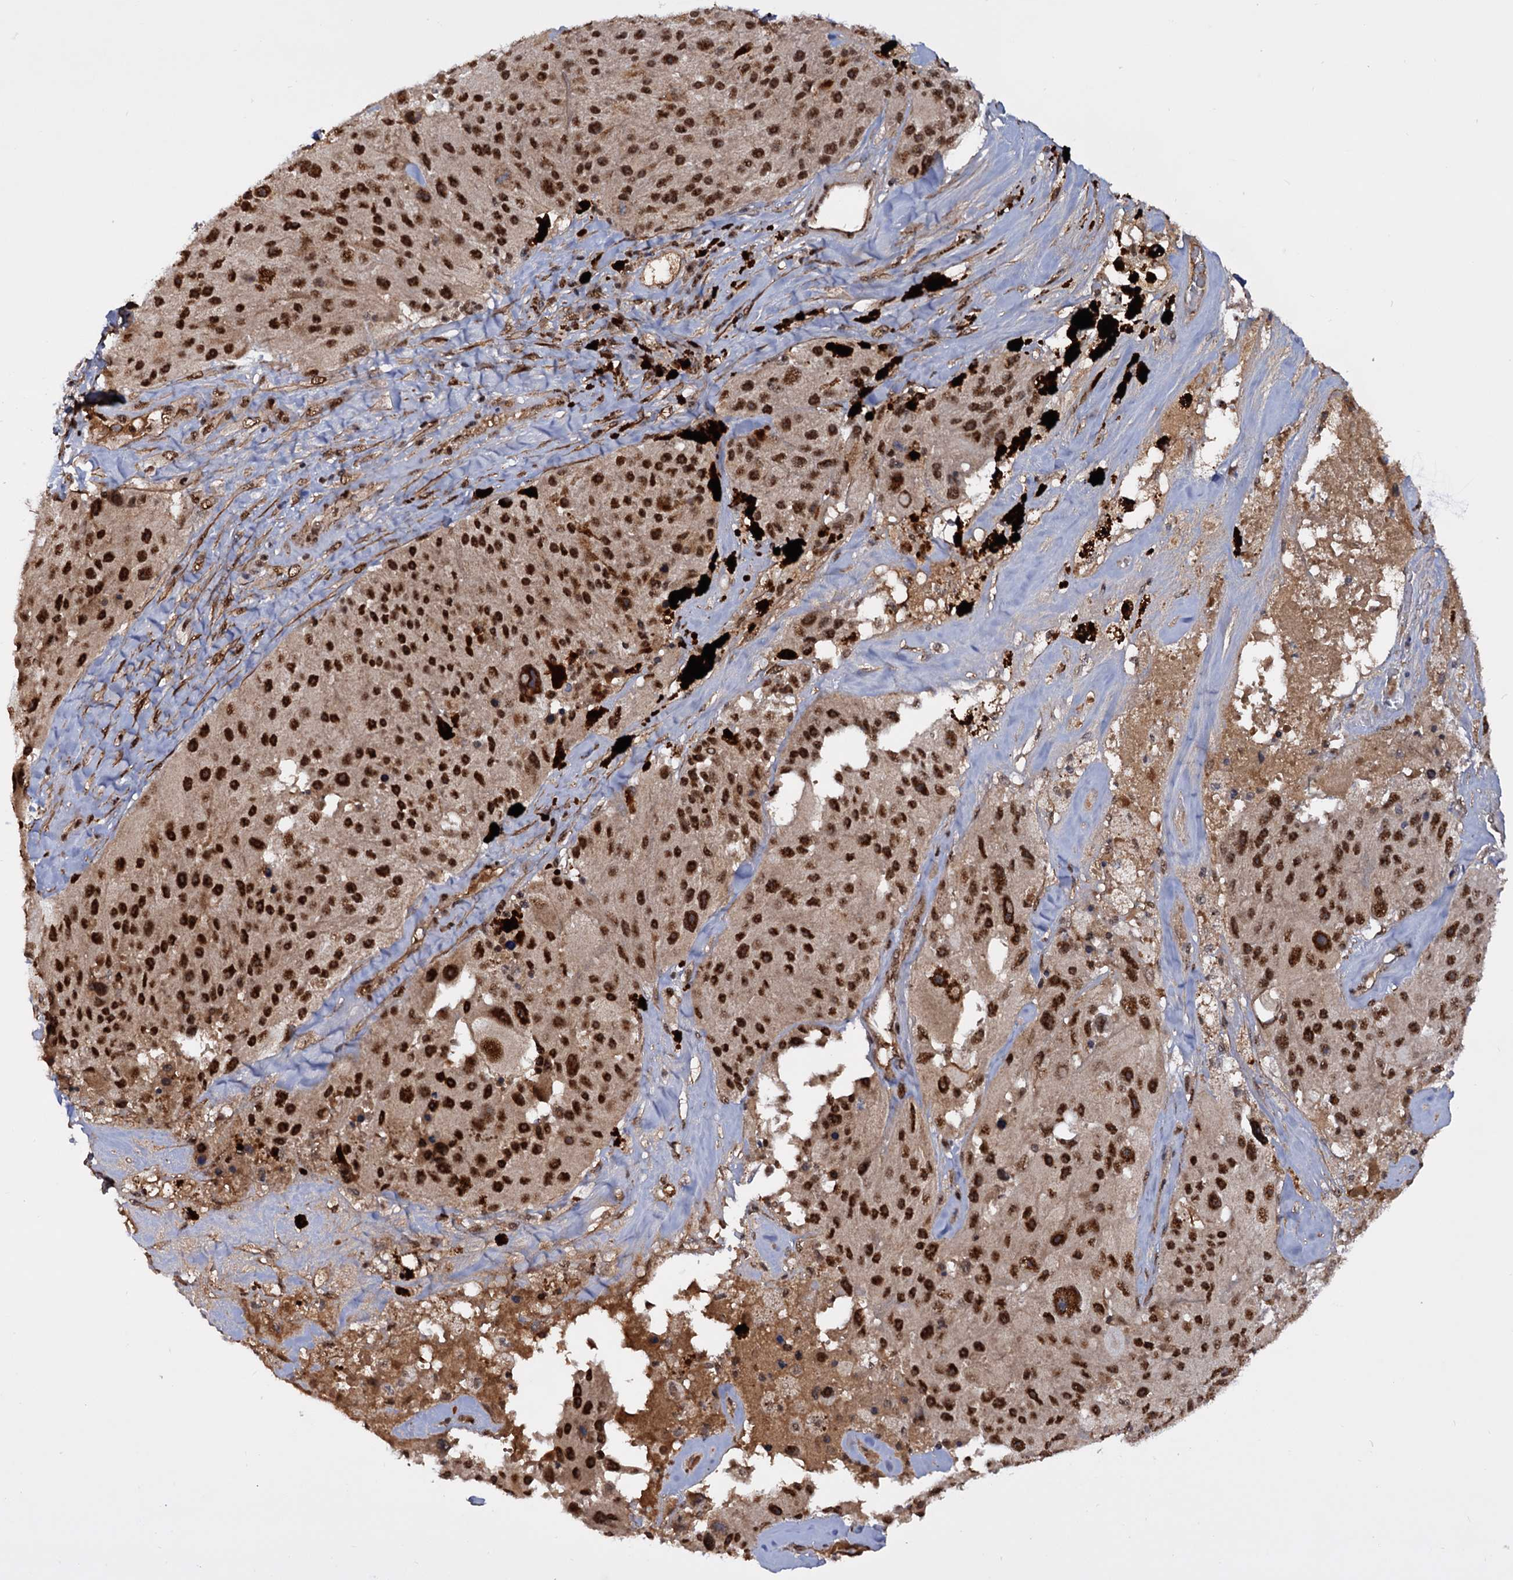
{"staining": {"intensity": "strong", "quantity": ">75%", "location": "nuclear"}, "tissue": "melanoma", "cell_type": "Tumor cells", "image_type": "cancer", "snomed": [{"axis": "morphology", "description": "Malignant melanoma, Metastatic site"}, {"axis": "topography", "description": "Lymph node"}], "caption": "This micrograph displays malignant melanoma (metastatic site) stained with immunohistochemistry to label a protein in brown. The nuclear of tumor cells show strong positivity for the protein. Nuclei are counter-stained blue.", "gene": "TBC1D12", "patient": {"sex": "male", "age": 62}}